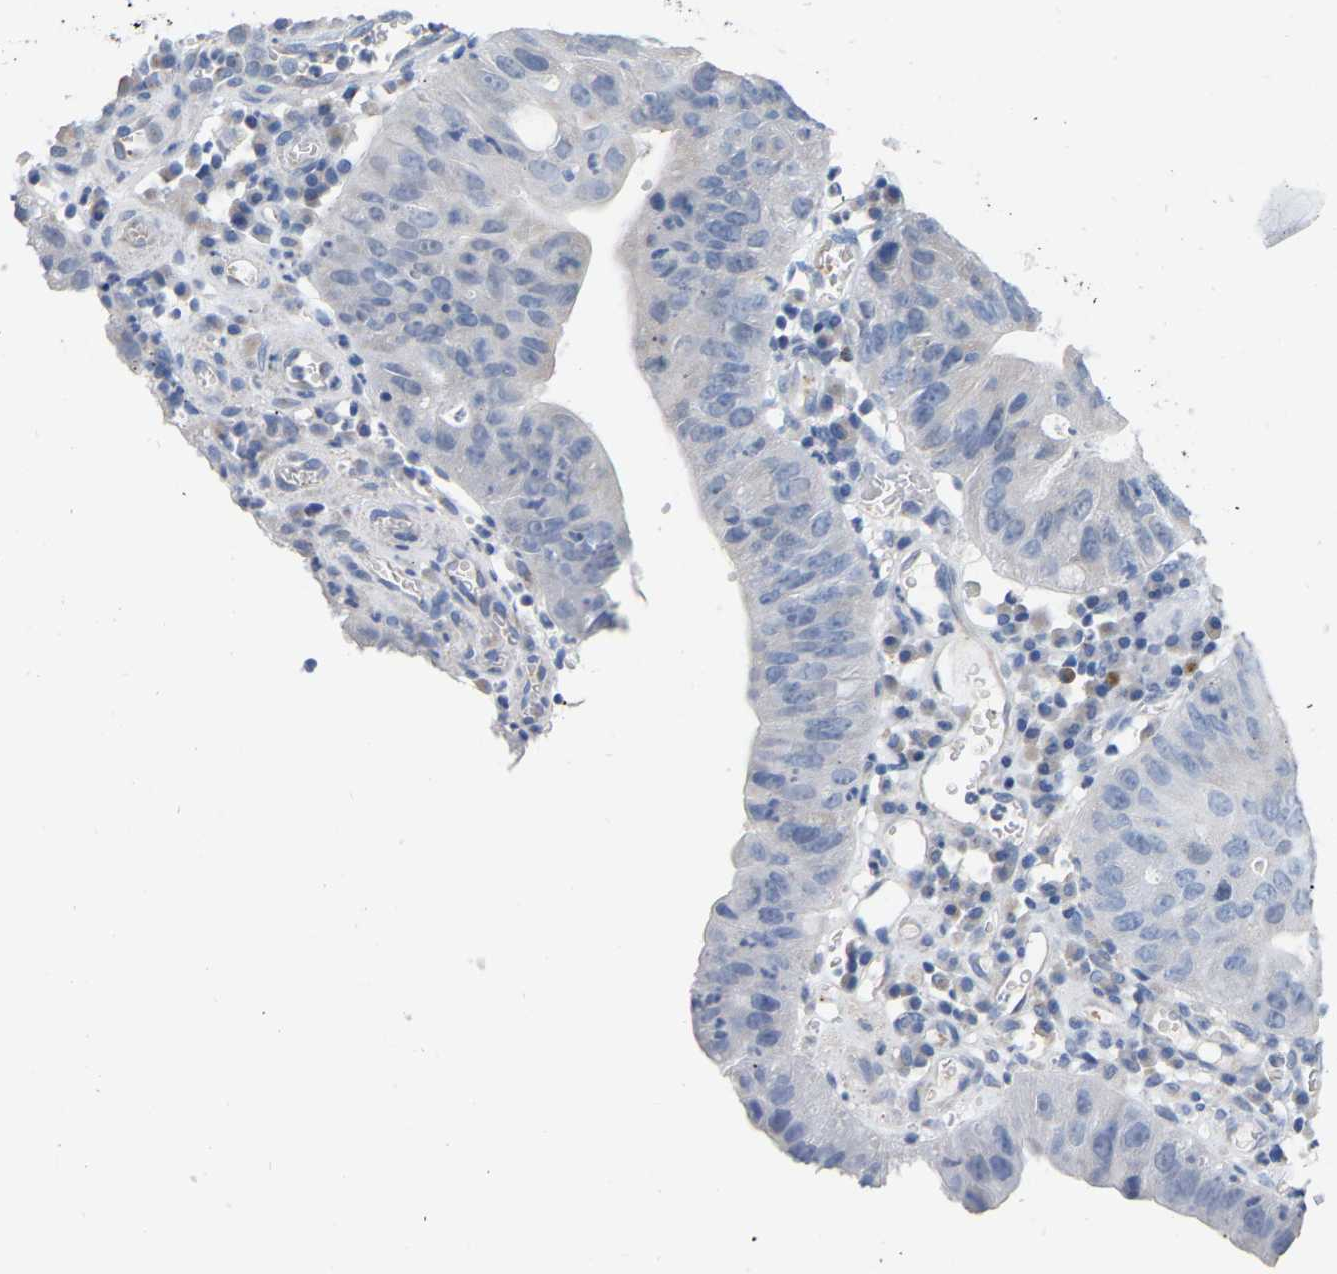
{"staining": {"intensity": "negative", "quantity": "none", "location": "none"}, "tissue": "stomach cancer", "cell_type": "Tumor cells", "image_type": "cancer", "snomed": [{"axis": "morphology", "description": "Adenocarcinoma, NOS"}, {"axis": "topography", "description": "Stomach"}], "caption": "DAB (3,3'-diaminobenzidine) immunohistochemical staining of human stomach cancer reveals no significant expression in tumor cells.", "gene": "ULBP2", "patient": {"sex": "male", "age": 59}}